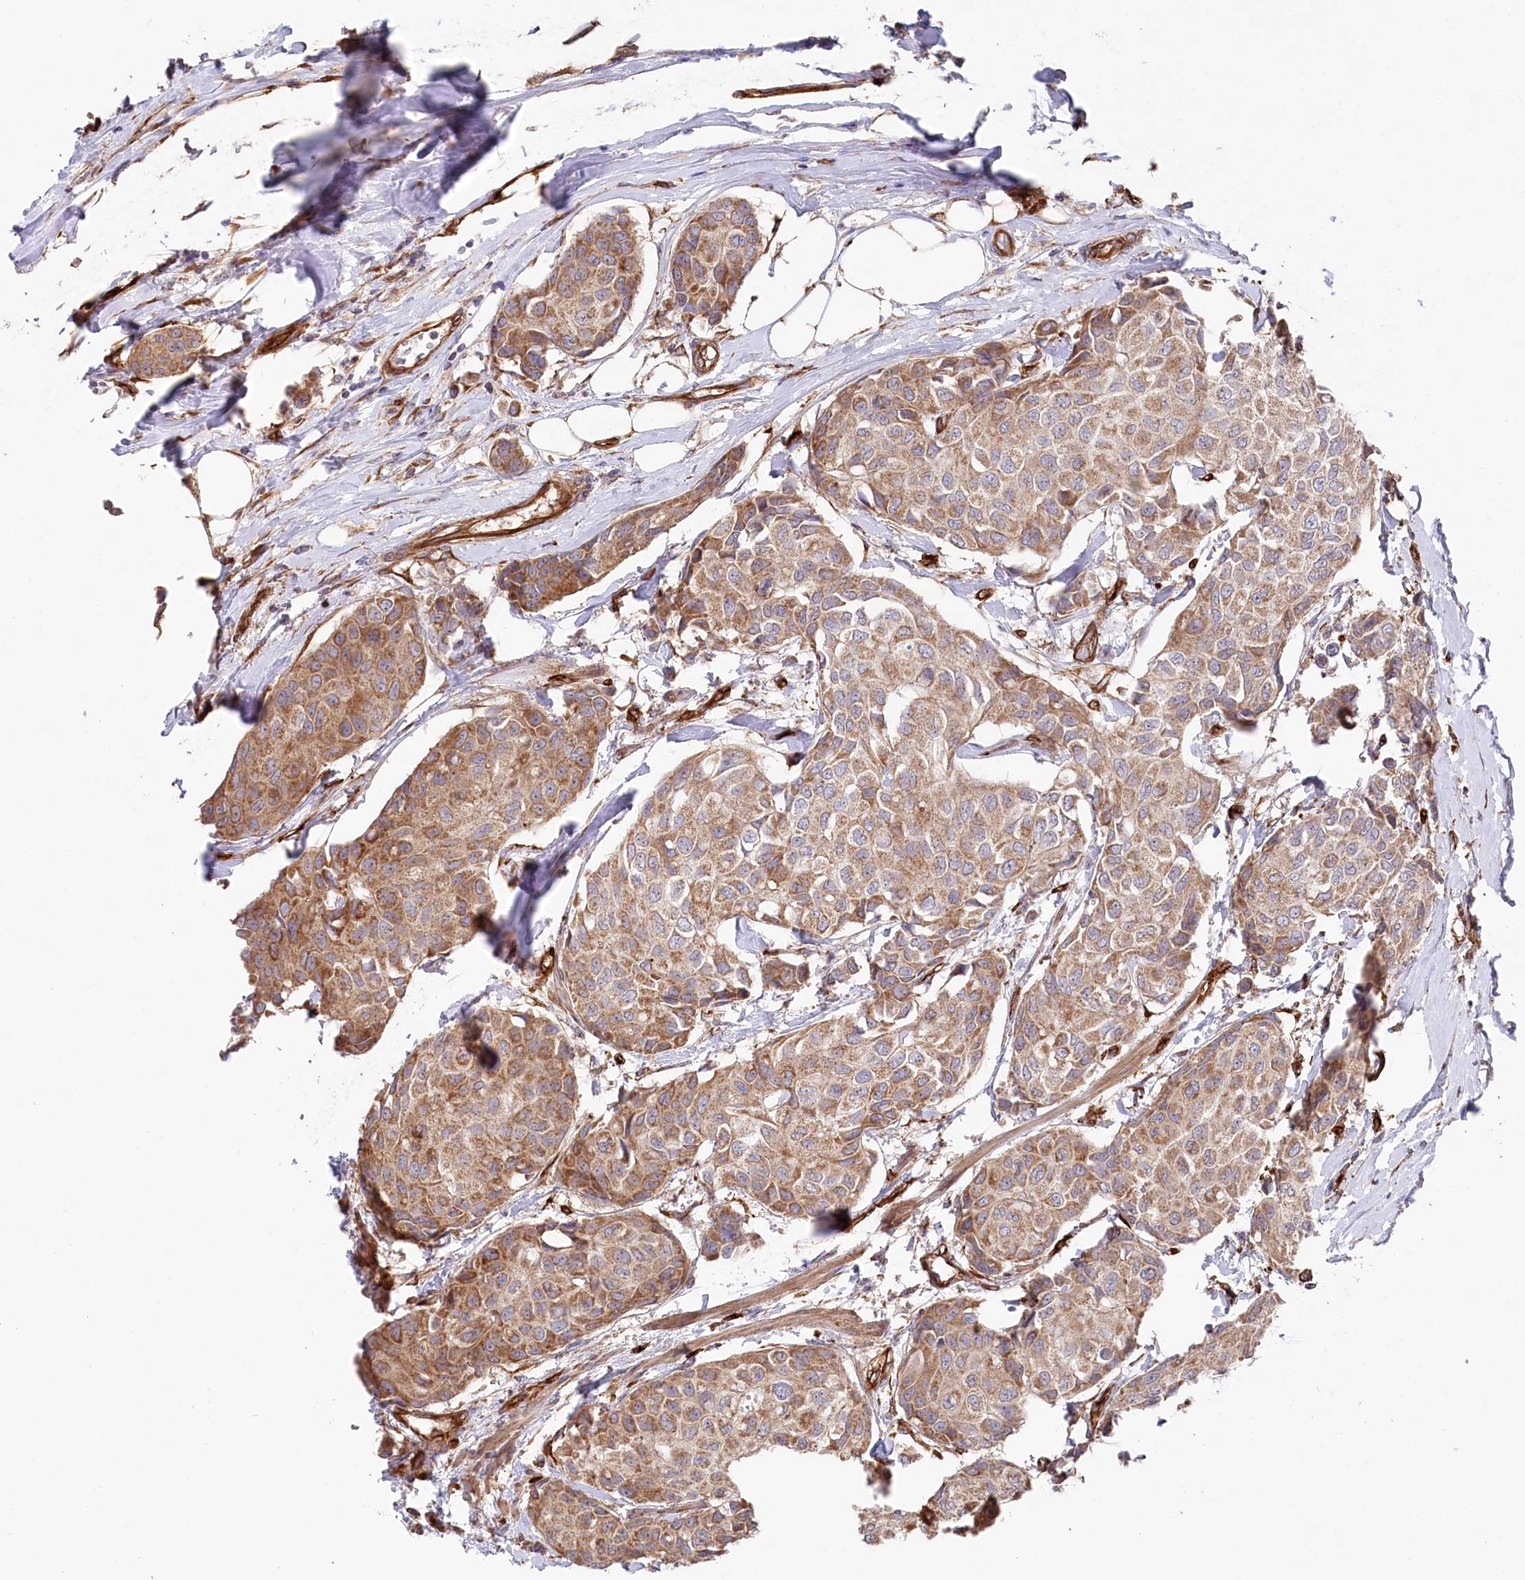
{"staining": {"intensity": "moderate", "quantity": ">75%", "location": "cytoplasmic/membranous"}, "tissue": "breast cancer", "cell_type": "Tumor cells", "image_type": "cancer", "snomed": [{"axis": "morphology", "description": "Duct carcinoma"}, {"axis": "topography", "description": "Breast"}], "caption": "IHC photomicrograph of human breast infiltrating ductal carcinoma stained for a protein (brown), which displays medium levels of moderate cytoplasmic/membranous positivity in about >75% of tumor cells.", "gene": "MTPAP", "patient": {"sex": "female", "age": 80}}